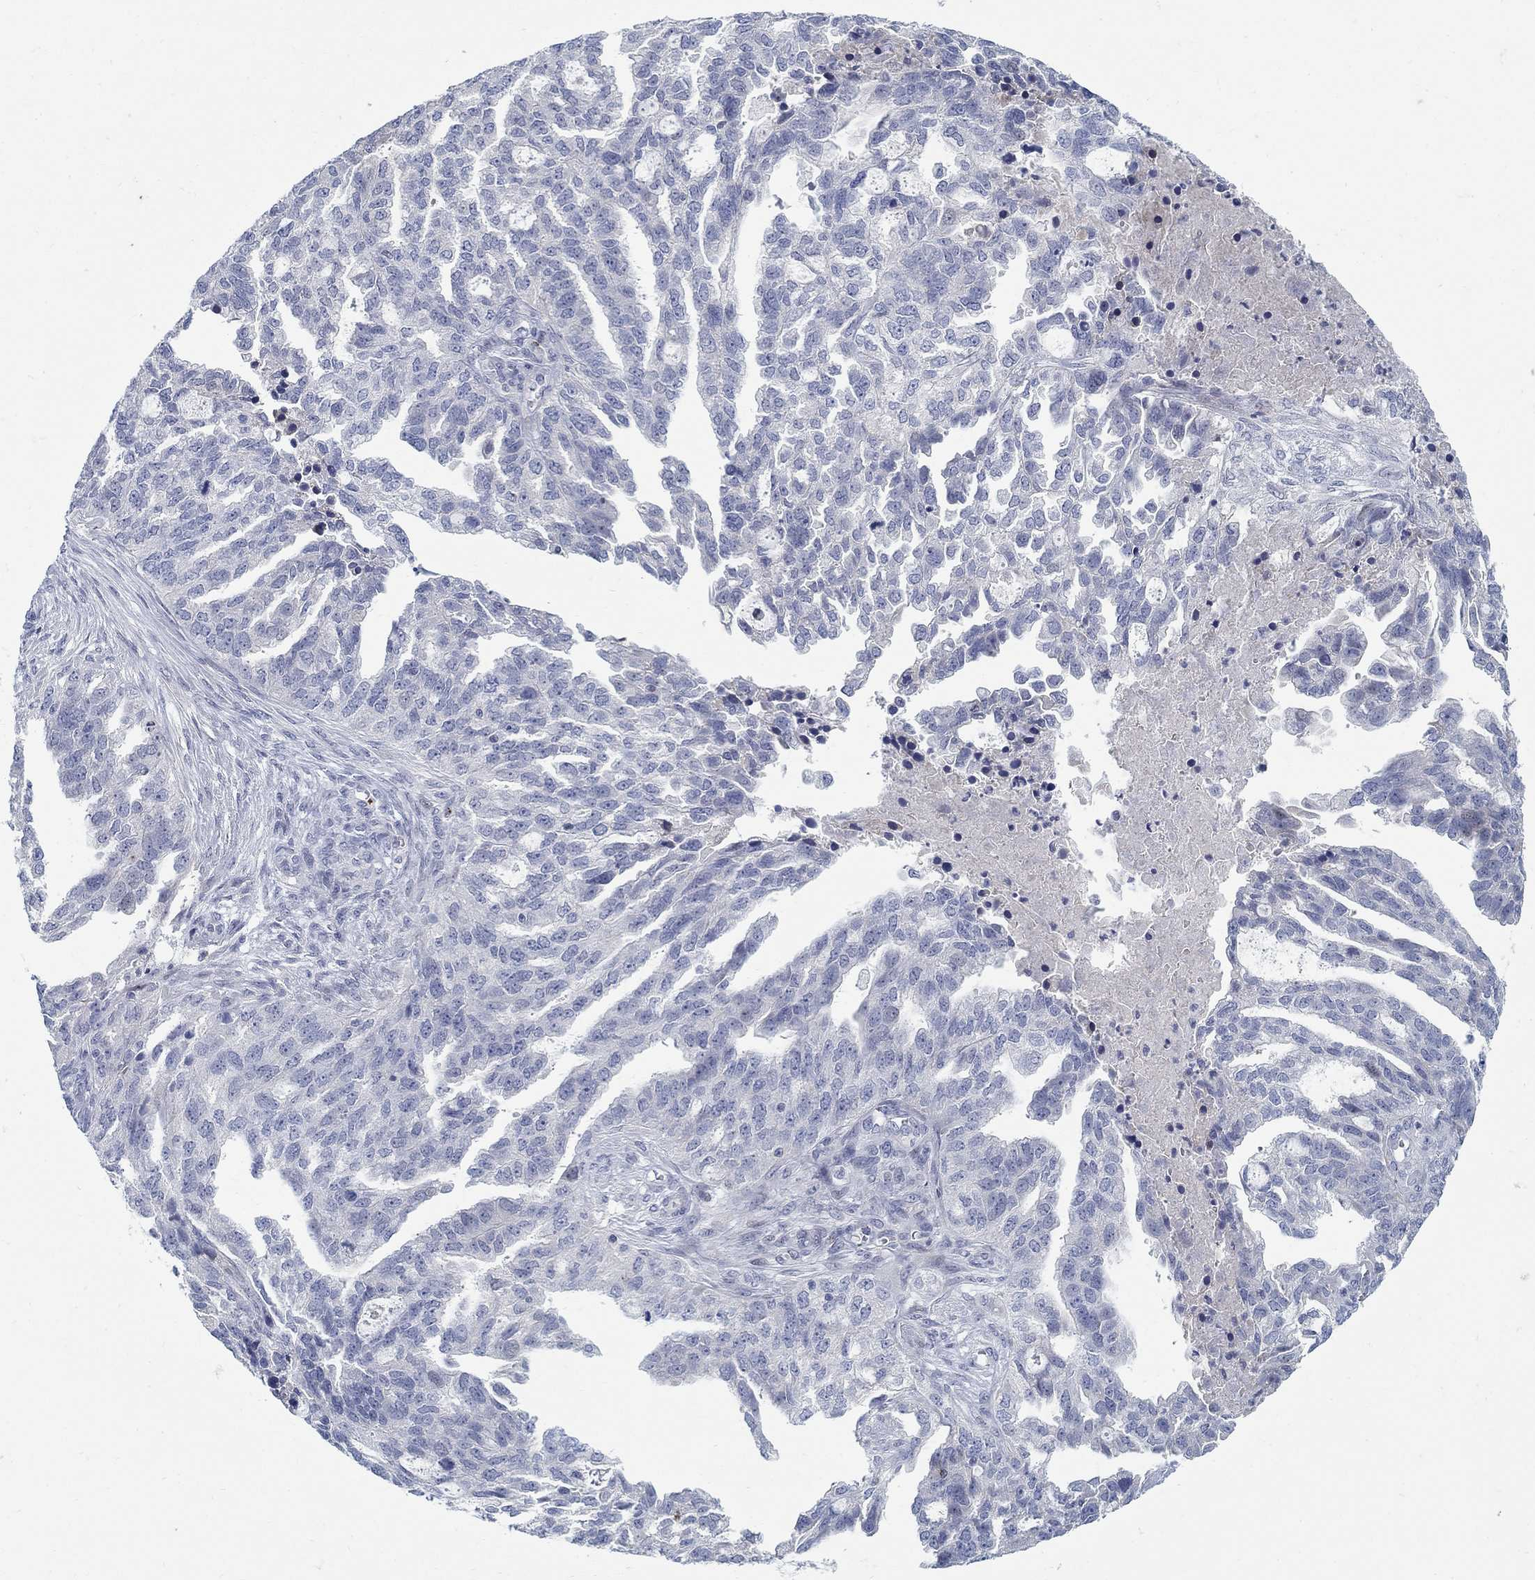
{"staining": {"intensity": "negative", "quantity": "none", "location": "none"}, "tissue": "ovarian cancer", "cell_type": "Tumor cells", "image_type": "cancer", "snomed": [{"axis": "morphology", "description": "Cystadenocarcinoma, serous, NOS"}, {"axis": "topography", "description": "Ovary"}], "caption": "Ovarian cancer was stained to show a protein in brown. There is no significant staining in tumor cells.", "gene": "ANO7", "patient": {"sex": "female", "age": 51}}